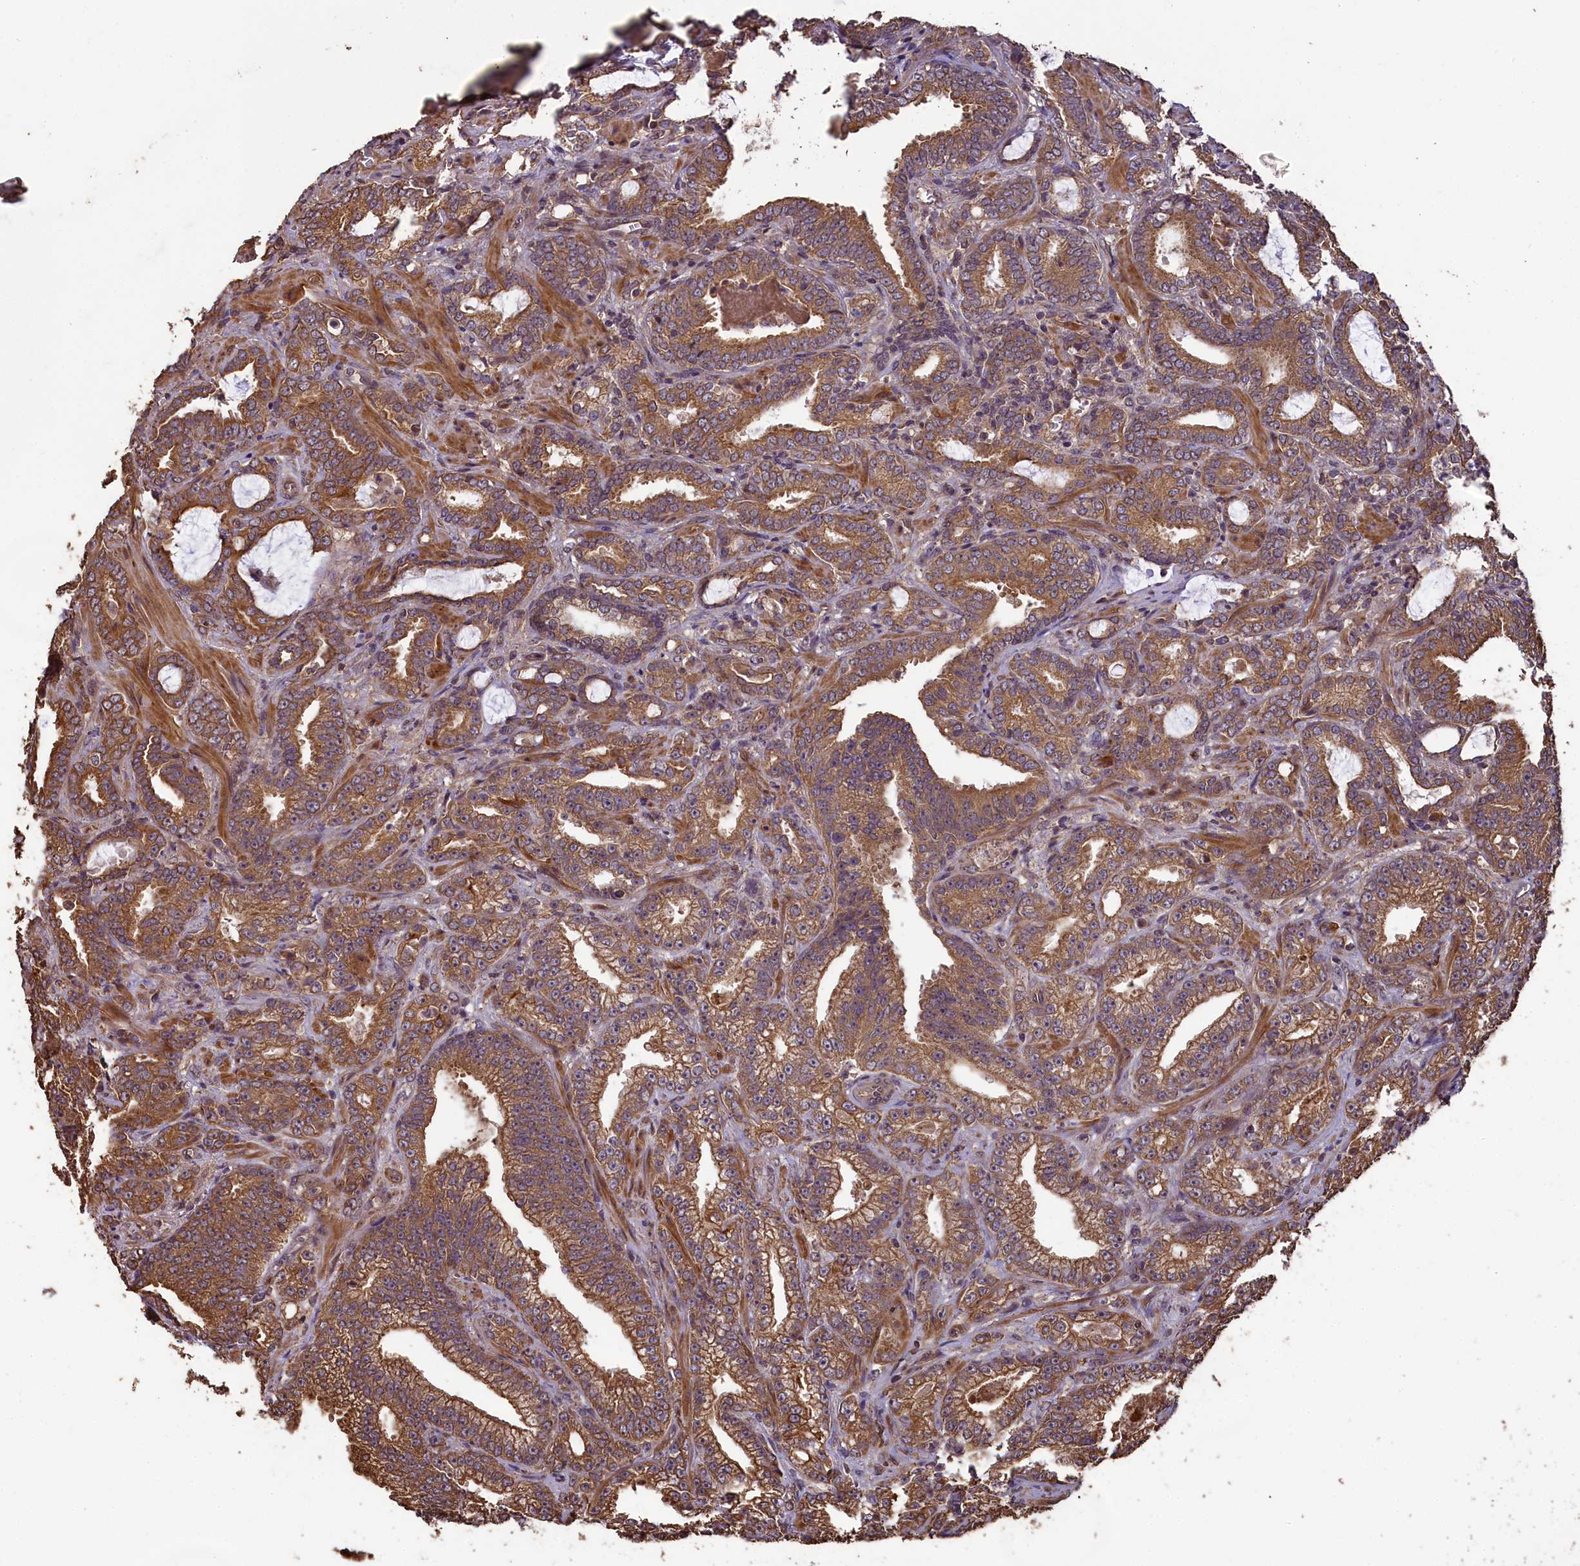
{"staining": {"intensity": "moderate", "quantity": ">75%", "location": "cytoplasmic/membranous"}, "tissue": "prostate cancer", "cell_type": "Tumor cells", "image_type": "cancer", "snomed": [{"axis": "morphology", "description": "Adenocarcinoma, High grade"}, {"axis": "topography", "description": "Prostate and seminal vesicle, NOS"}], "caption": "Prostate adenocarcinoma (high-grade) stained with a brown dye displays moderate cytoplasmic/membranous positive expression in approximately >75% of tumor cells.", "gene": "CHD9", "patient": {"sex": "male", "age": 67}}